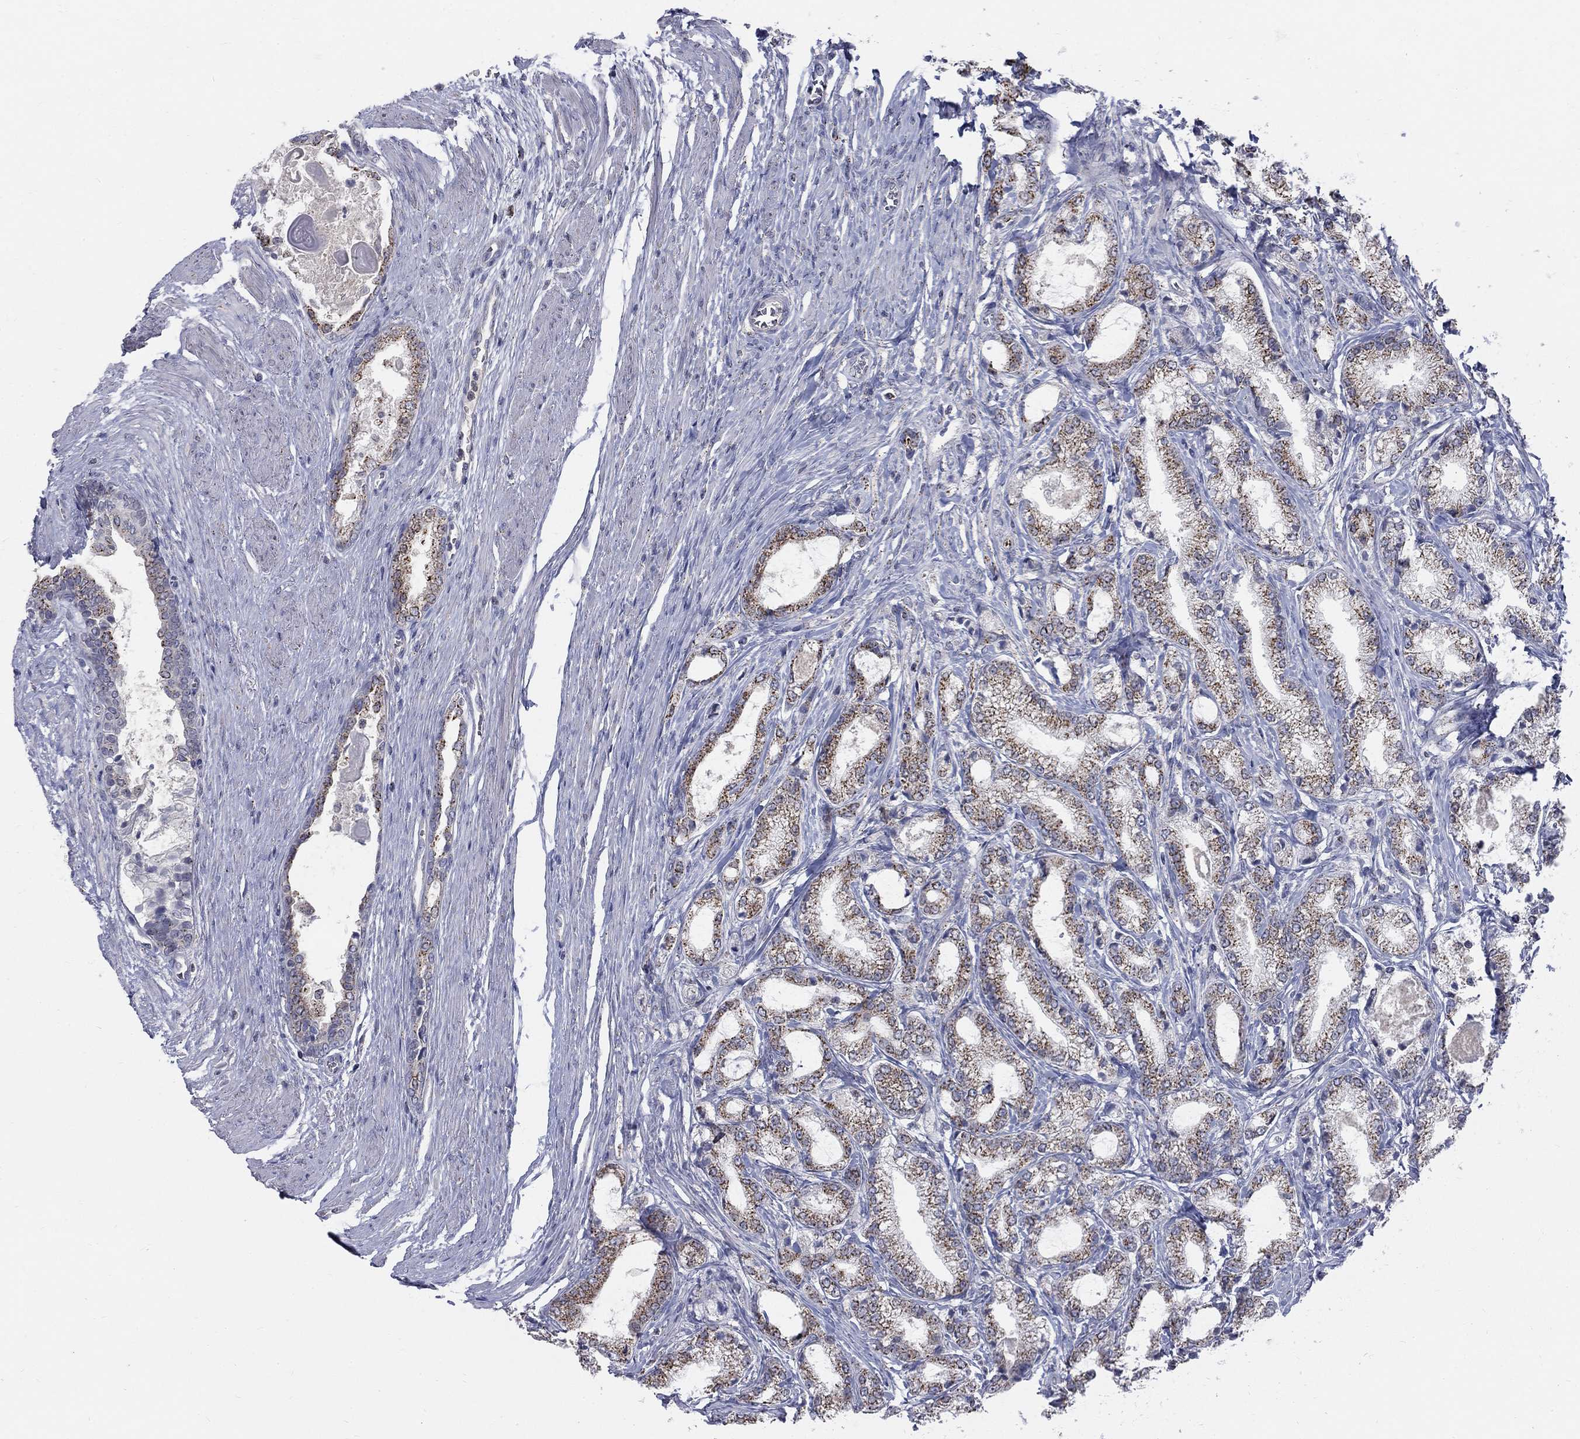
{"staining": {"intensity": "moderate", "quantity": ">75%", "location": "cytoplasmic/membranous"}, "tissue": "prostate cancer", "cell_type": "Tumor cells", "image_type": "cancer", "snomed": [{"axis": "morphology", "description": "Adenocarcinoma, NOS"}, {"axis": "topography", "description": "Prostate and seminal vesicle, NOS"}, {"axis": "topography", "description": "Prostate"}], "caption": "Protein staining of adenocarcinoma (prostate) tissue demonstrates moderate cytoplasmic/membranous expression in approximately >75% of tumor cells.", "gene": "PANK3", "patient": {"sex": "male", "age": 62}}